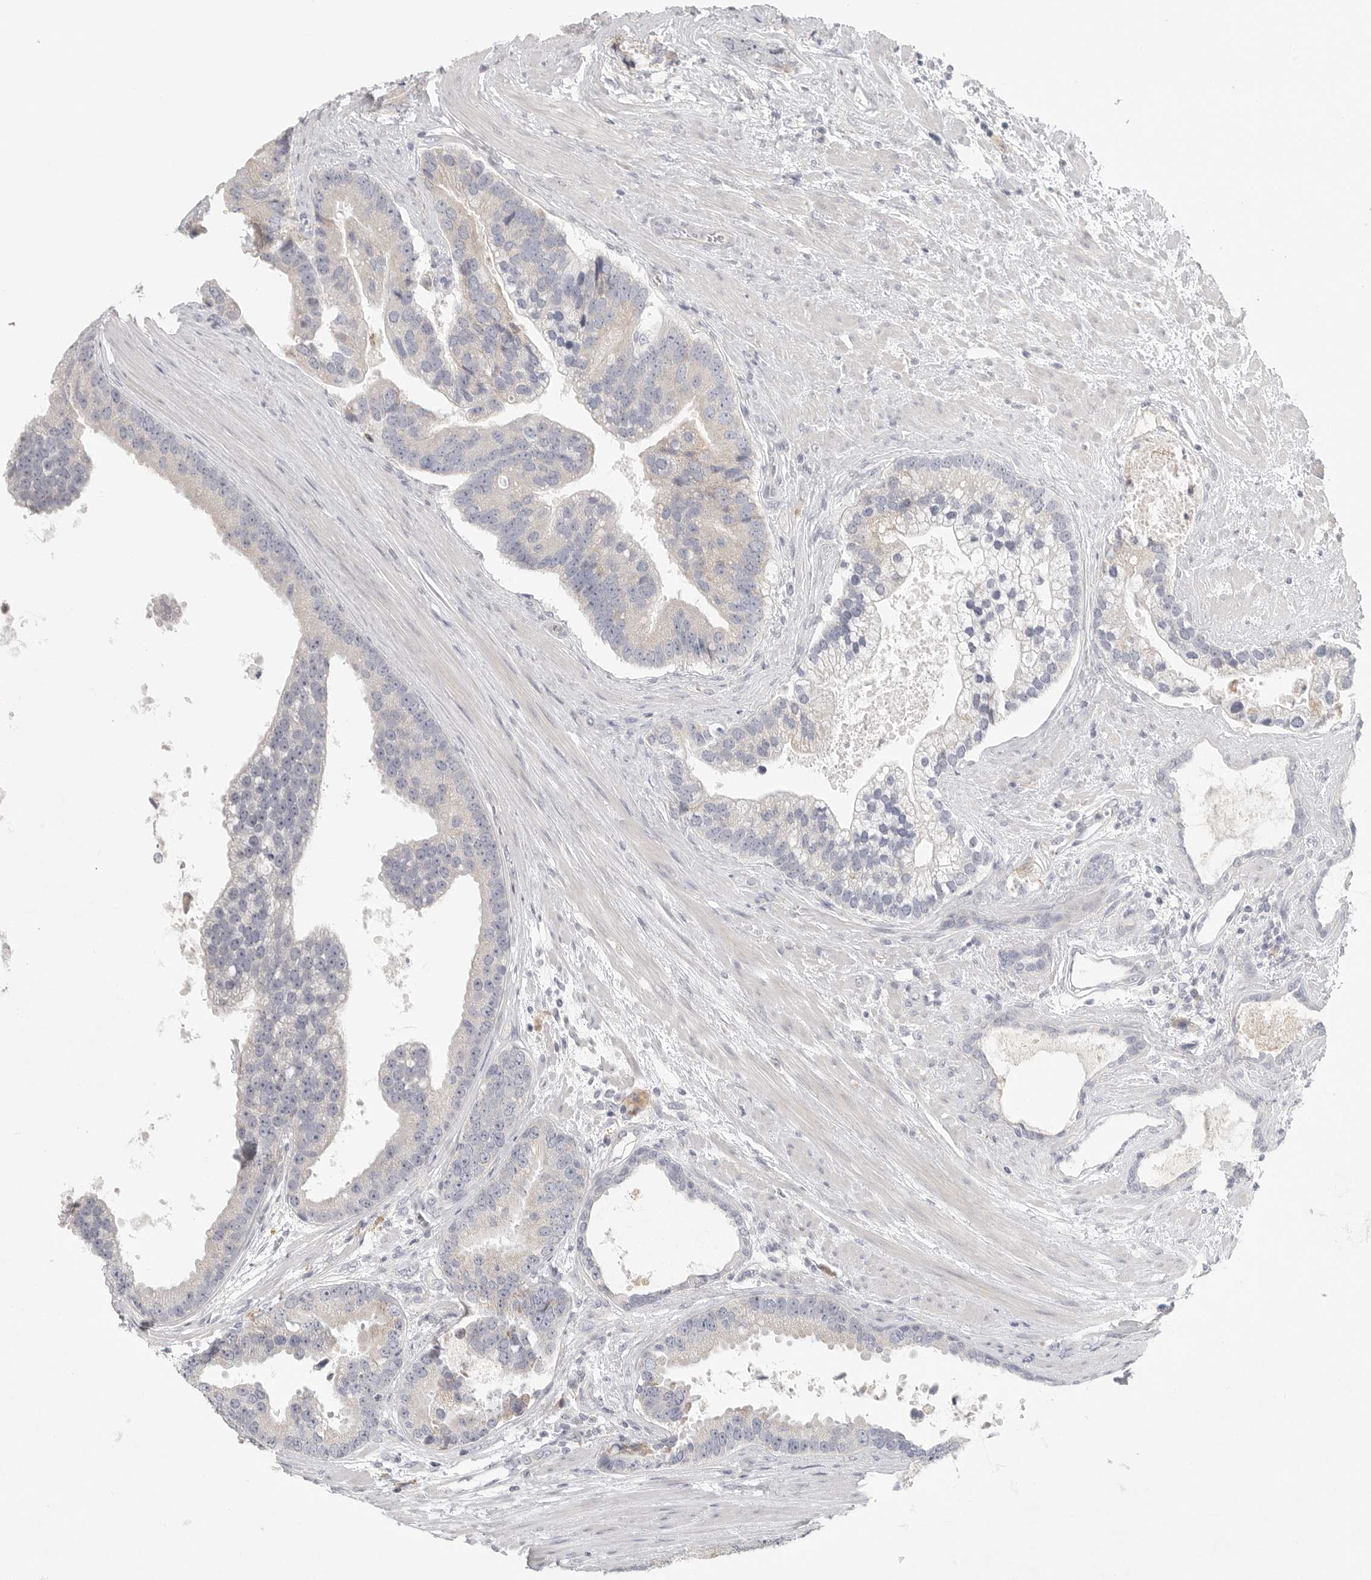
{"staining": {"intensity": "negative", "quantity": "none", "location": "none"}, "tissue": "prostate cancer", "cell_type": "Tumor cells", "image_type": "cancer", "snomed": [{"axis": "morphology", "description": "Adenocarcinoma, High grade"}, {"axis": "topography", "description": "Prostate"}], "caption": "Immunohistochemistry of human prostate high-grade adenocarcinoma reveals no staining in tumor cells. (DAB (3,3'-diaminobenzidine) immunohistochemistry visualized using brightfield microscopy, high magnification).", "gene": "SLC25A36", "patient": {"sex": "male", "age": 70}}